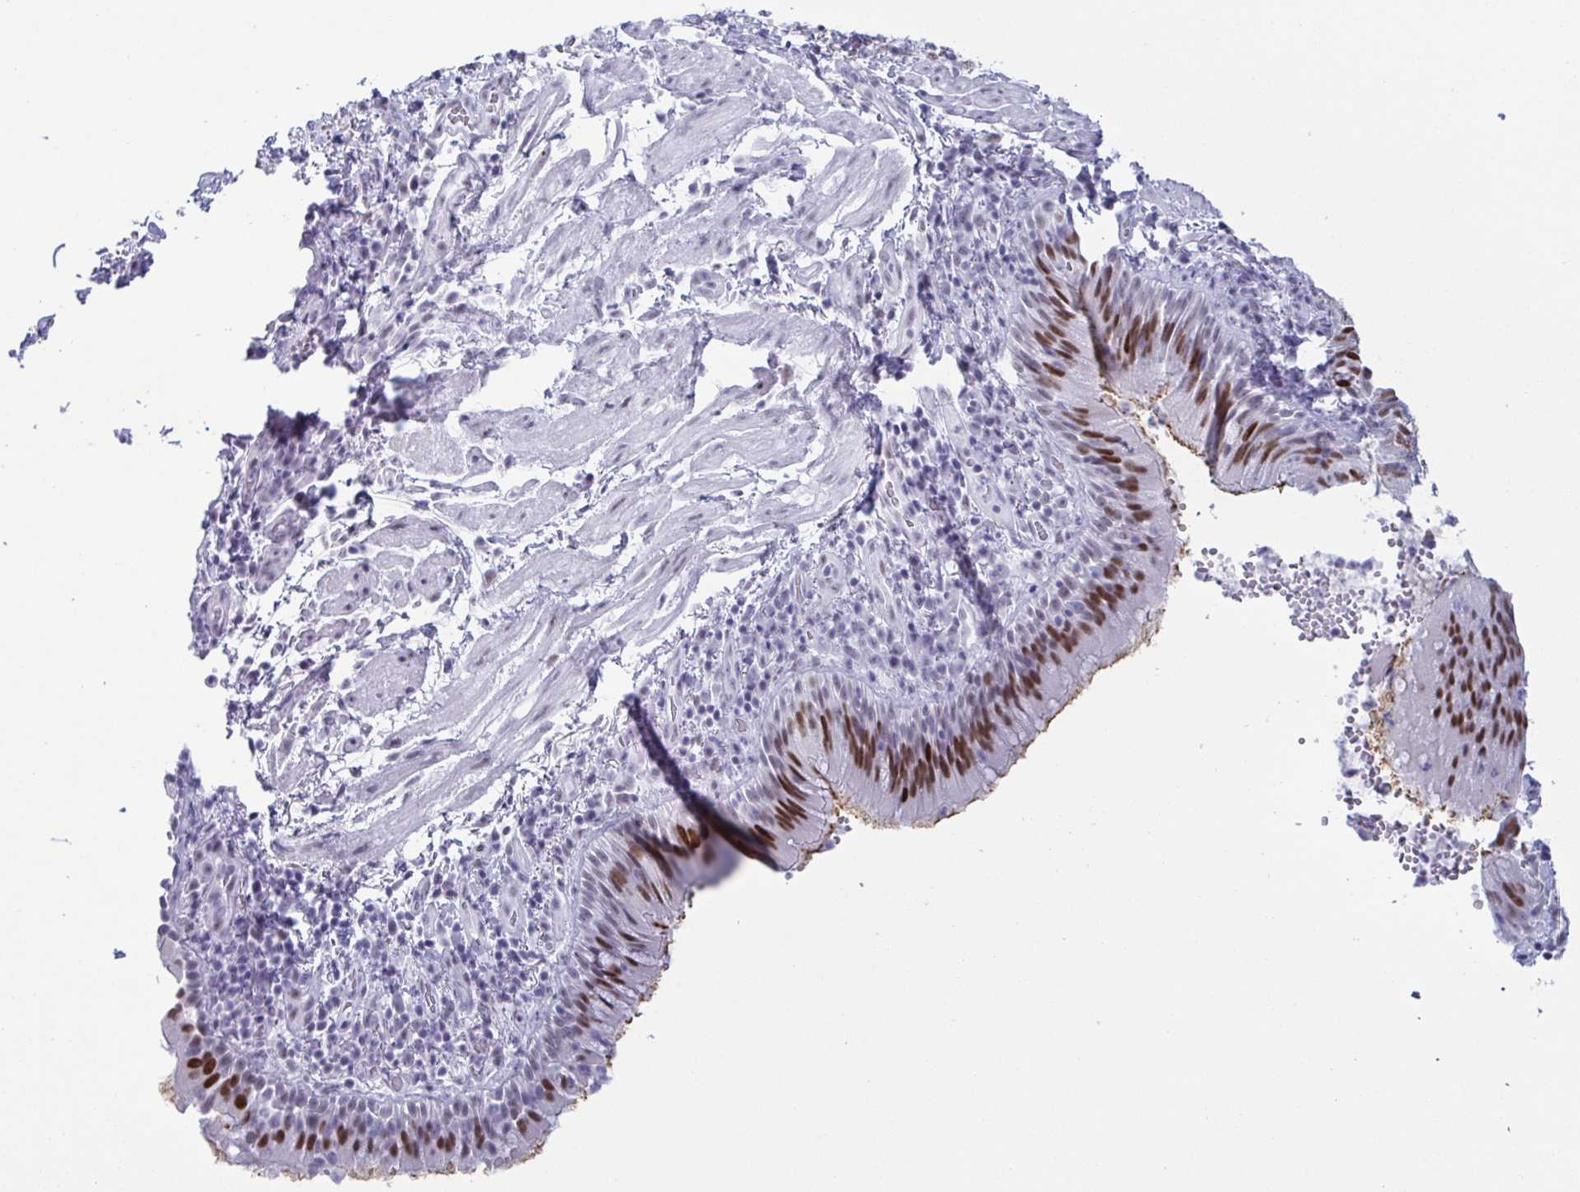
{"staining": {"intensity": "strong", "quantity": "25%-75%", "location": "nuclear"}, "tissue": "bronchus", "cell_type": "Respiratory epithelial cells", "image_type": "normal", "snomed": [{"axis": "morphology", "description": "Normal tissue, NOS"}, {"axis": "topography", "description": "Lymph node"}, {"axis": "topography", "description": "Bronchus"}], "caption": "Brown immunohistochemical staining in unremarkable bronchus exhibits strong nuclear staining in approximately 25%-75% of respiratory epithelial cells. The staining was performed using DAB (3,3'-diaminobenzidine), with brown indicating positive protein expression. Nuclei are stained blue with hematoxylin.", "gene": "SUGP2", "patient": {"sex": "male", "age": 56}}